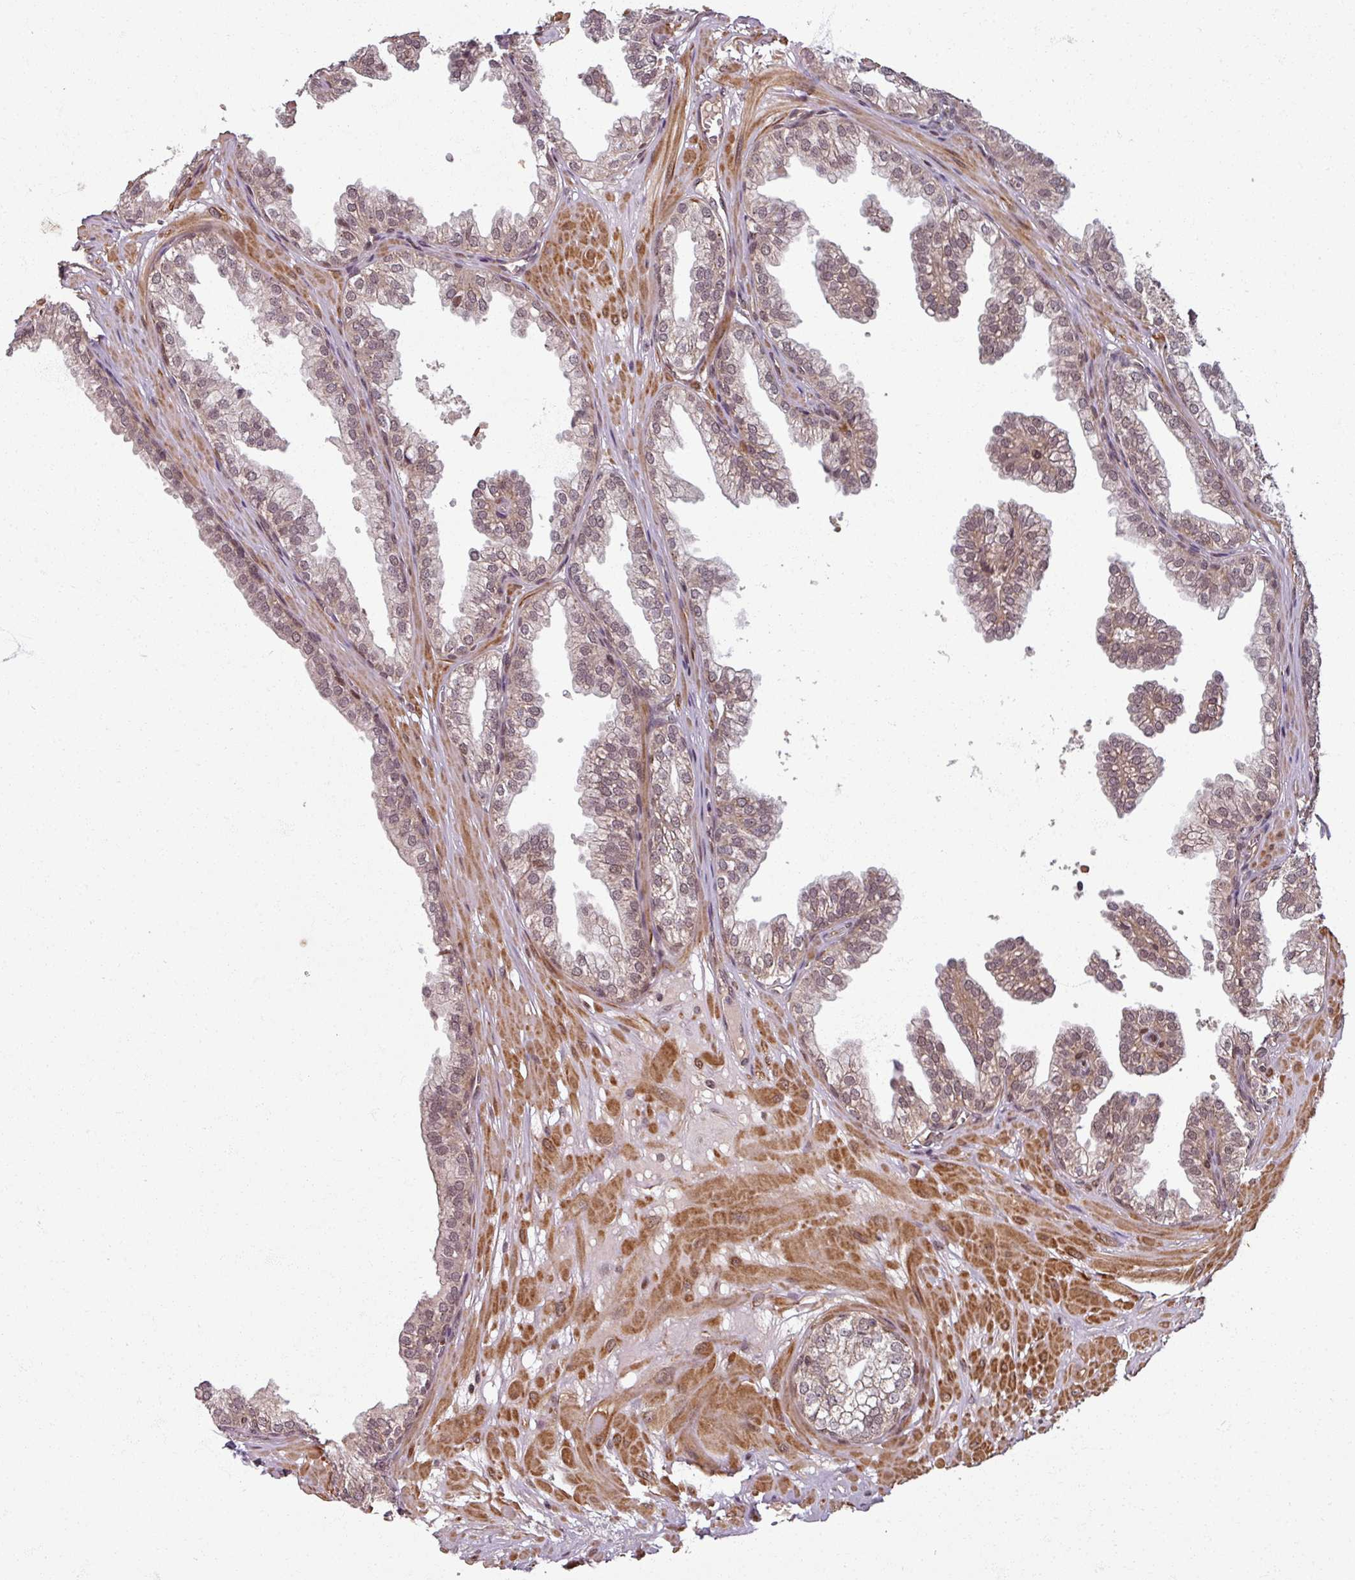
{"staining": {"intensity": "moderate", "quantity": "<25%", "location": "nuclear"}, "tissue": "prostate", "cell_type": "Glandular cells", "image_type": "normal", "snomed": [{"axis": "morphology", "description": "Normal tissue, NOS"}, {"axis": "topography", "description": "Prostate"}, {"axis": "topography", "description": "Peripheral nerve tissue"}], "caption": "Prostate stained with a brown dye shows moderate nuclear positive positivity in about <25% of glandular cells.", "gene": "SWI5", "patient": {"sex": "male", "age": 55}}